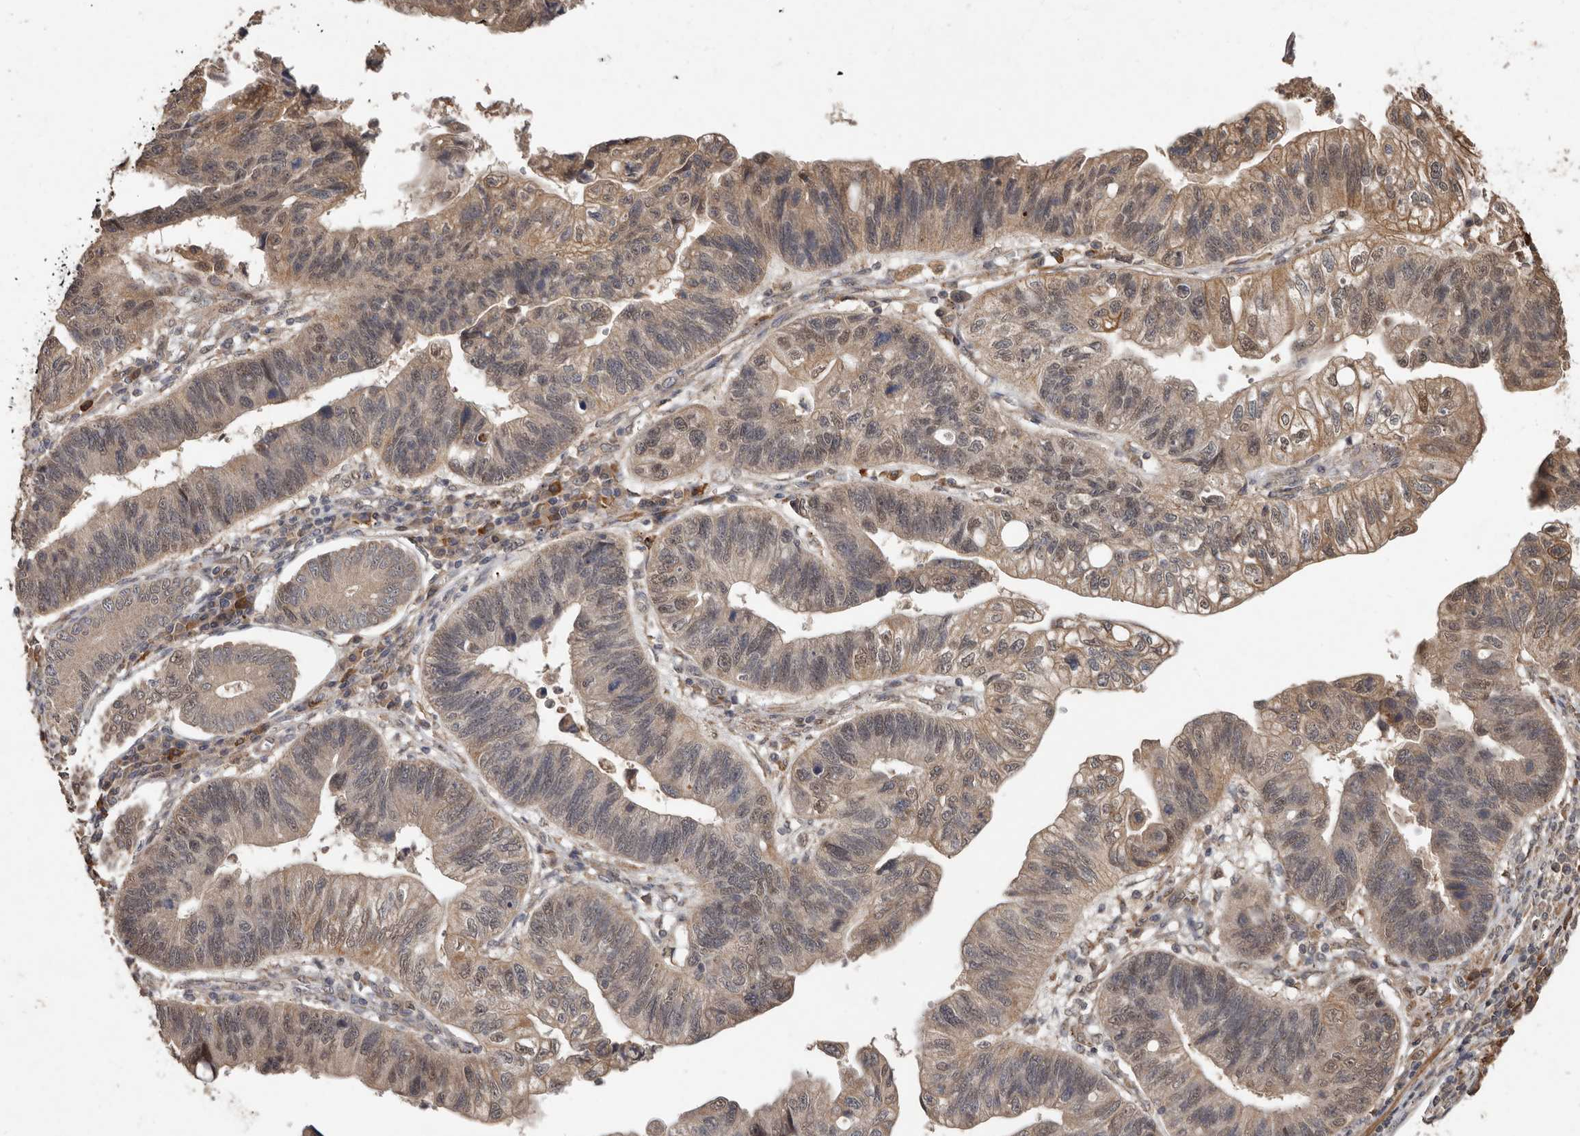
{"staining": {"intensity": "moderate", "quantity": "25%-75%", "location": "cytoplasmic/membranous,nuclear"}, "tissue": "stomach cancer", "cell_type": "Tumor cells", "image_type": "cancer", "snomed": [{"axis": "morphology", "description": "Adenocarcinoma, NOS"}, {"axis": "topography", "description": "Stomach"}], "caption": "Immunohistochemistry photomicrograph of stomach cancer stained for a protein (brown), which shows medium levels of moderate cytoplasmic/membranous and nuclear expression in approximately 25%-75% of tumor cells.", "gene": "KIF26B", "patient": {"sex": "male", "age": 59}}